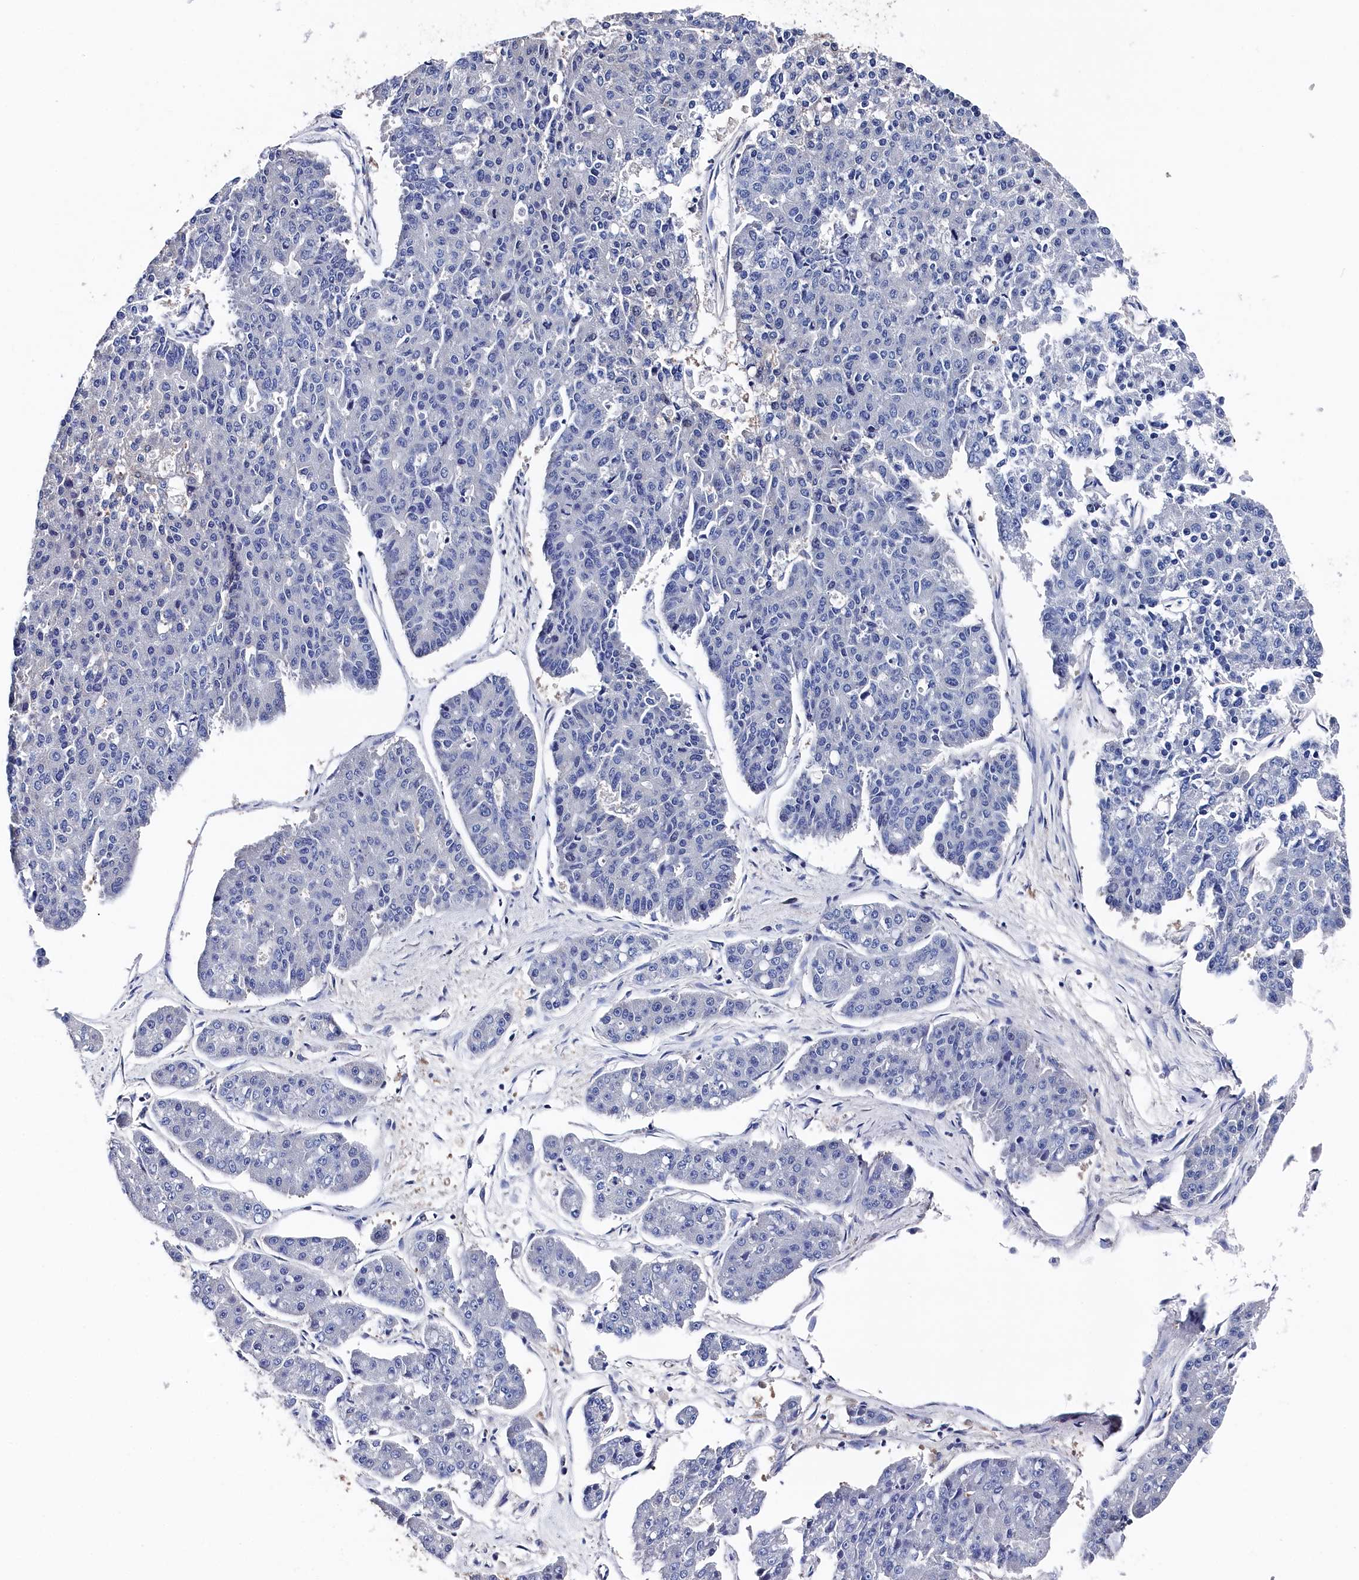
{"staining": {"intensity": "negative", "quantity": "none", "location": "none"}, "tissue": "pancreatic cancer", "cell_type": "Tumor cells", "image_type": "cancer", "snomed": [{"axis": "morphology", "description": "Adenocarcinoma, NOS"}, {"axis": "topography", "description": "Pancreas"}], "caption": "High magnification brightfield microscopy of pancreatic cancer (adenocarcinoma) stained with DAB (3,3'-diaminobenzidine) (brown) and counterstained with hematoxylin (blue): tumor cells show no significant staining.", "gene": "BHMT", "patient": {"sex": "male", "age": 50}}